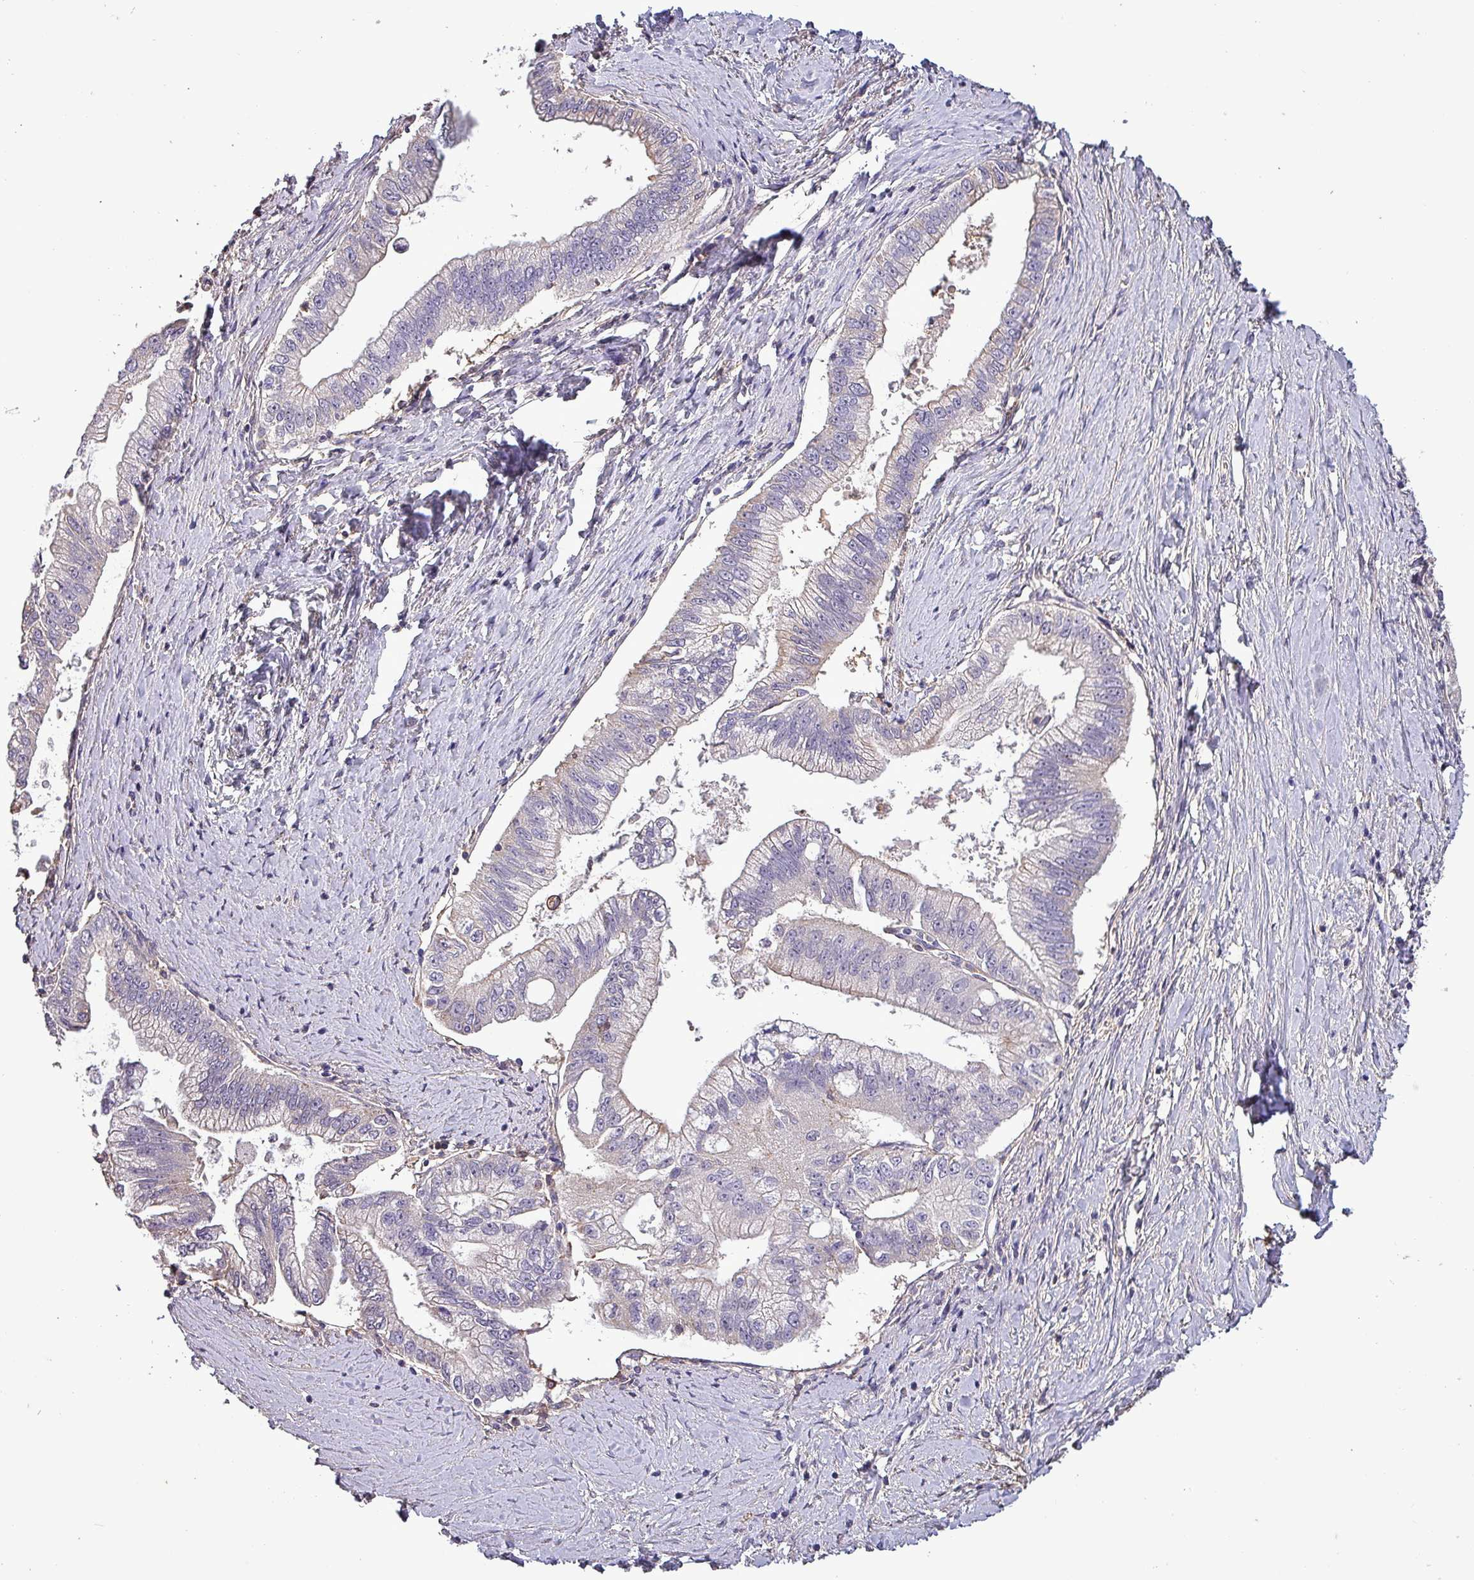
{"staining": {"intensity": "negative", "quantity": "none", "location": "none"}, "tissue": "pancreatic cancer", "cell_type": "Tumor cells", "image_type": "cancer", "snomed": [{"axis": "morphology", "description": "Adenocarcinoma, NOS"}, {"axis": "topography", "description": "Pancreas"}], "caption": "Tumor cells show no significant protein positivity in pancreatic cancer (adenocarcinoma).", "gene": "HTRA4", "patient": {"sex": "male", "age": 70}}